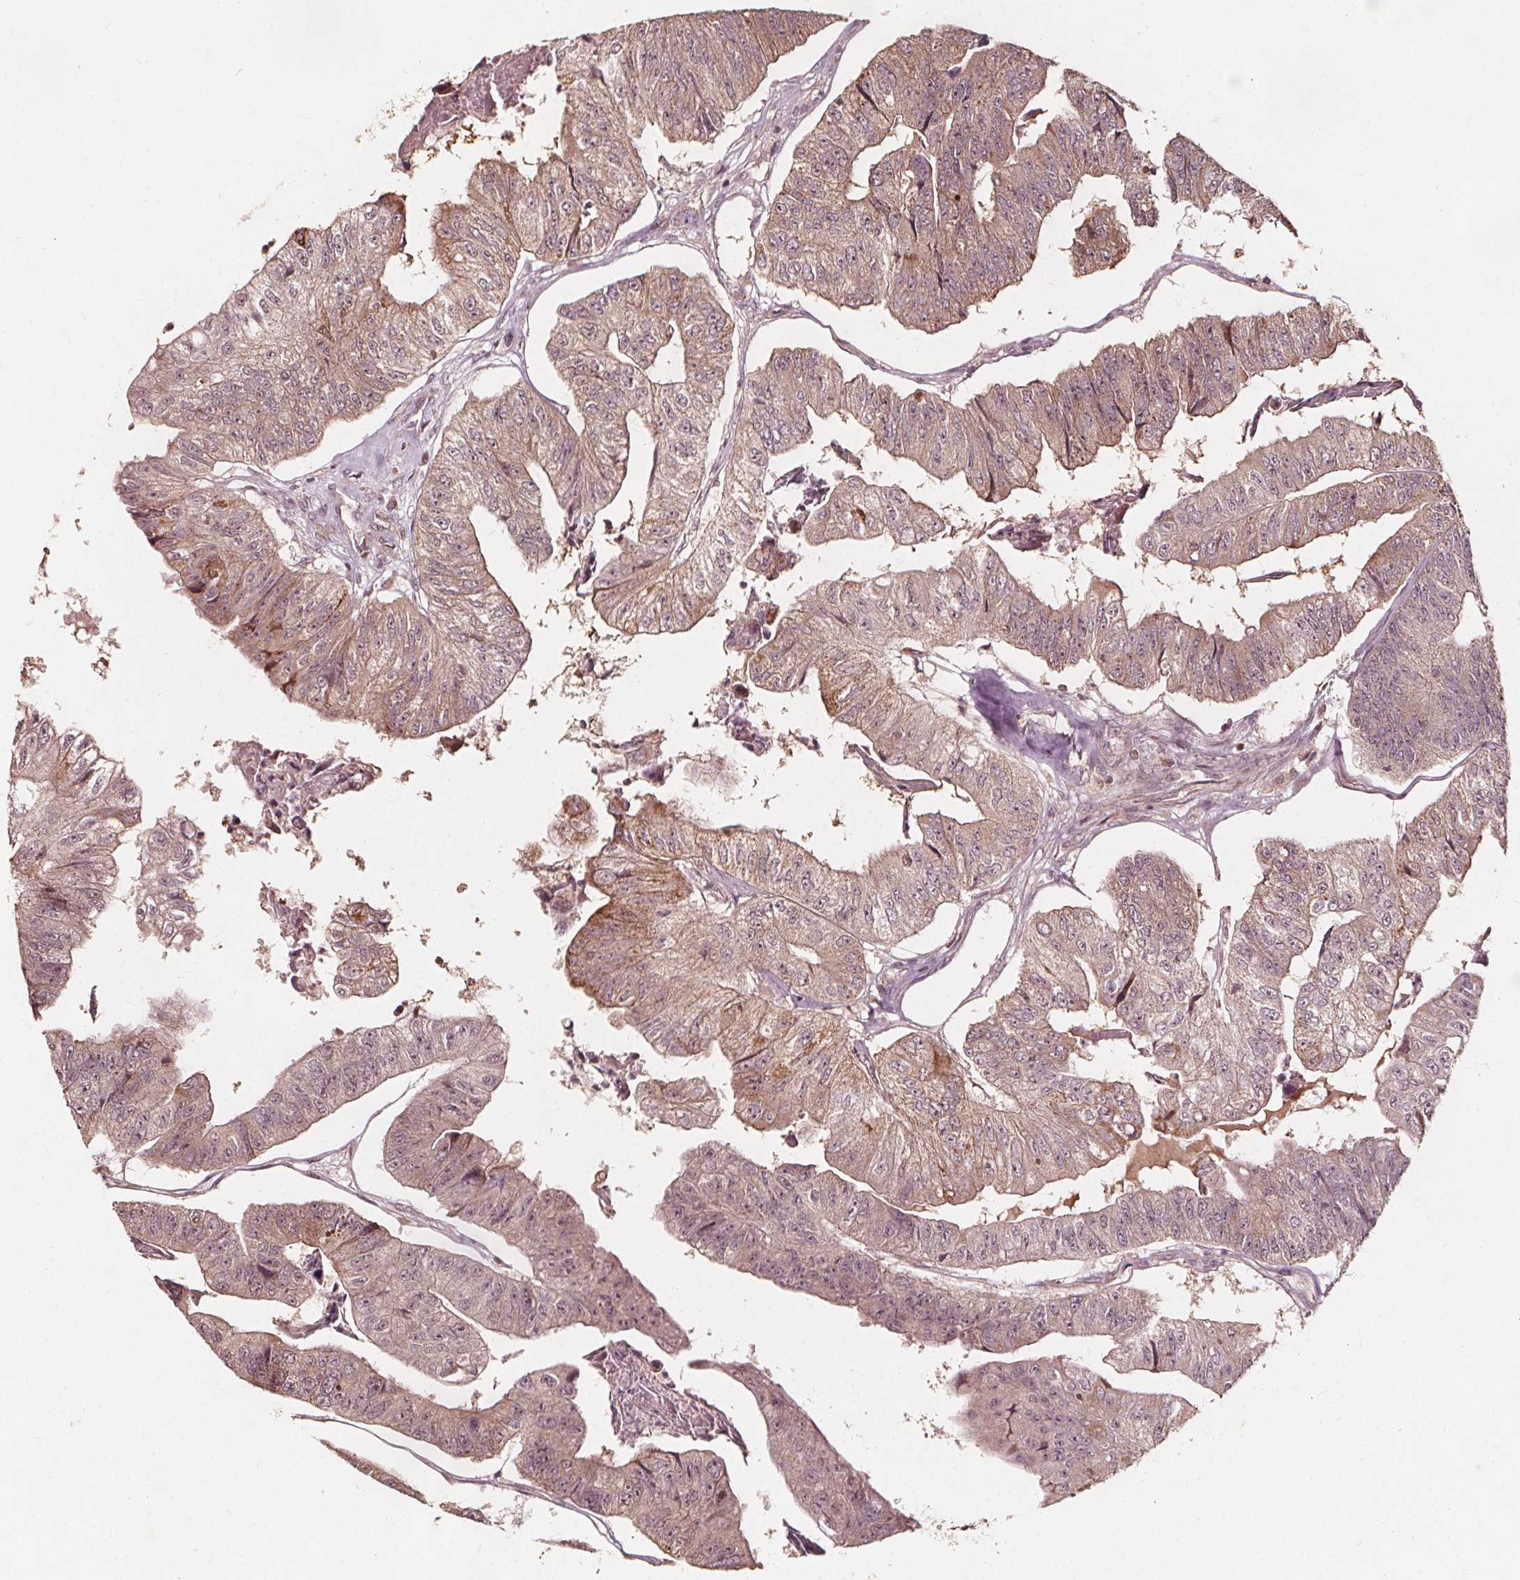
{"staining": {"intensity": "moderate", "quantity": ">75%", "location": "cytoplasmic/membranous"}, "tissue": "colorectal cancer", "cell_type": "Tumor cells", "image_type": "cancer", "snomed": [{"axis": "morphology", "description": "Adenocarcinoma, NOS"}, {"axis": "topography", "description": "Colon"}], "caption": "A brown stain shows moderate cytoplasmic/membranous positivity of a protein in colorectal cancer tumor cells. (IHC, brightfield microscopy, high magnification).", "gene": "AIP", "patient": {"sex": "female", "age": 67}}